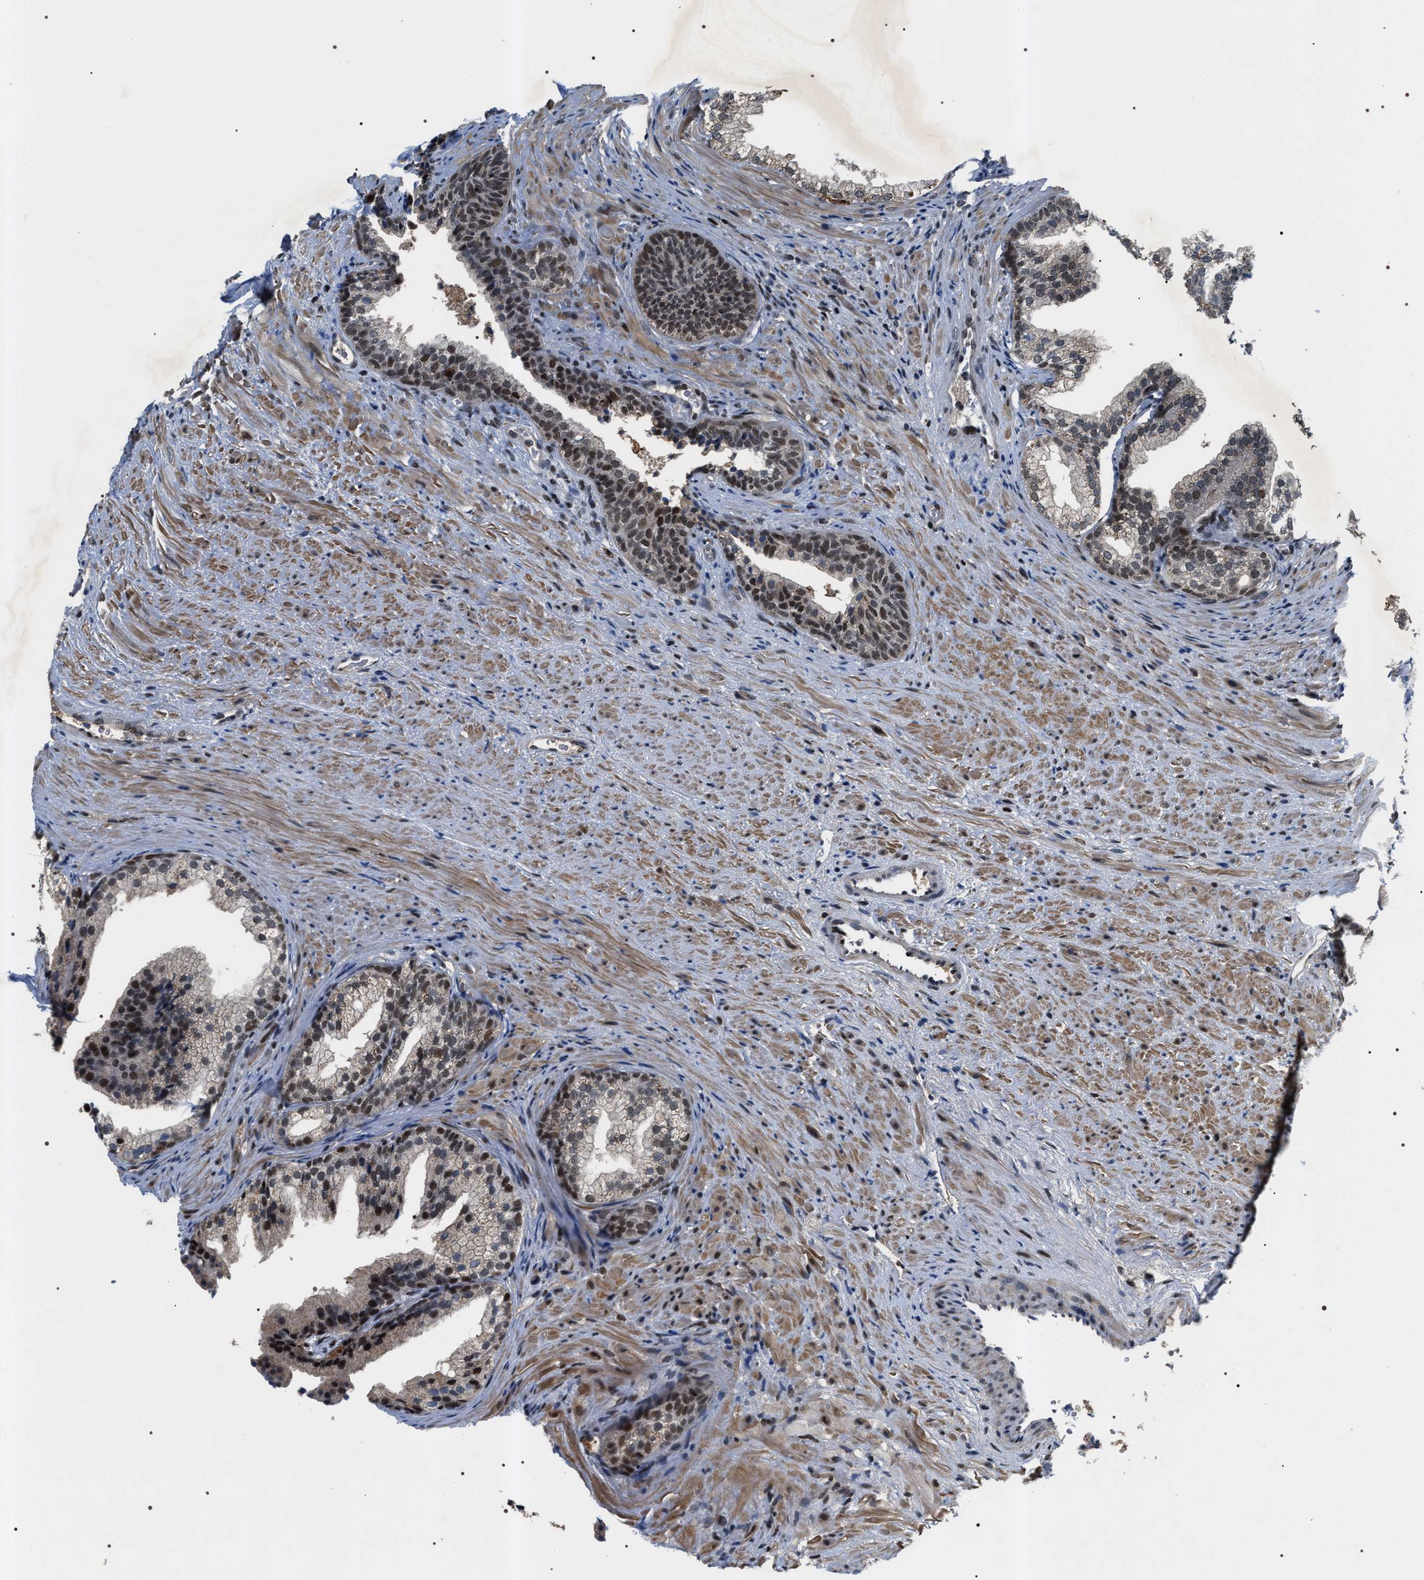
{"staining": {"intensity": "moderate", "quantity": "25%-75%", "location": "cytoplasmic/membranous,nuclear"}, "tissue": "prostate", "cell_type": "Glandular cells", "image_type": "normal", "snomed": [{"axis": "morphology", "description": "Normal tissue, NOS"}, {"axis": "topography", "description": "Prostate"}], "caption": "IHC staining of benign prostate, which demonstrates medium levels of moderate cytoplasmic/membranous,nuclear staining in approximately 25%-75% of glandular cells indicating moderate cytoplasmic/membranous,nuclear protein expression. The staining was performed using DAB (brown) for protein detection and nuclei were counterstained in hematoxylin (blue).", "gene": "C7orf25", "patient": {"sex": "male", "age": 76}}